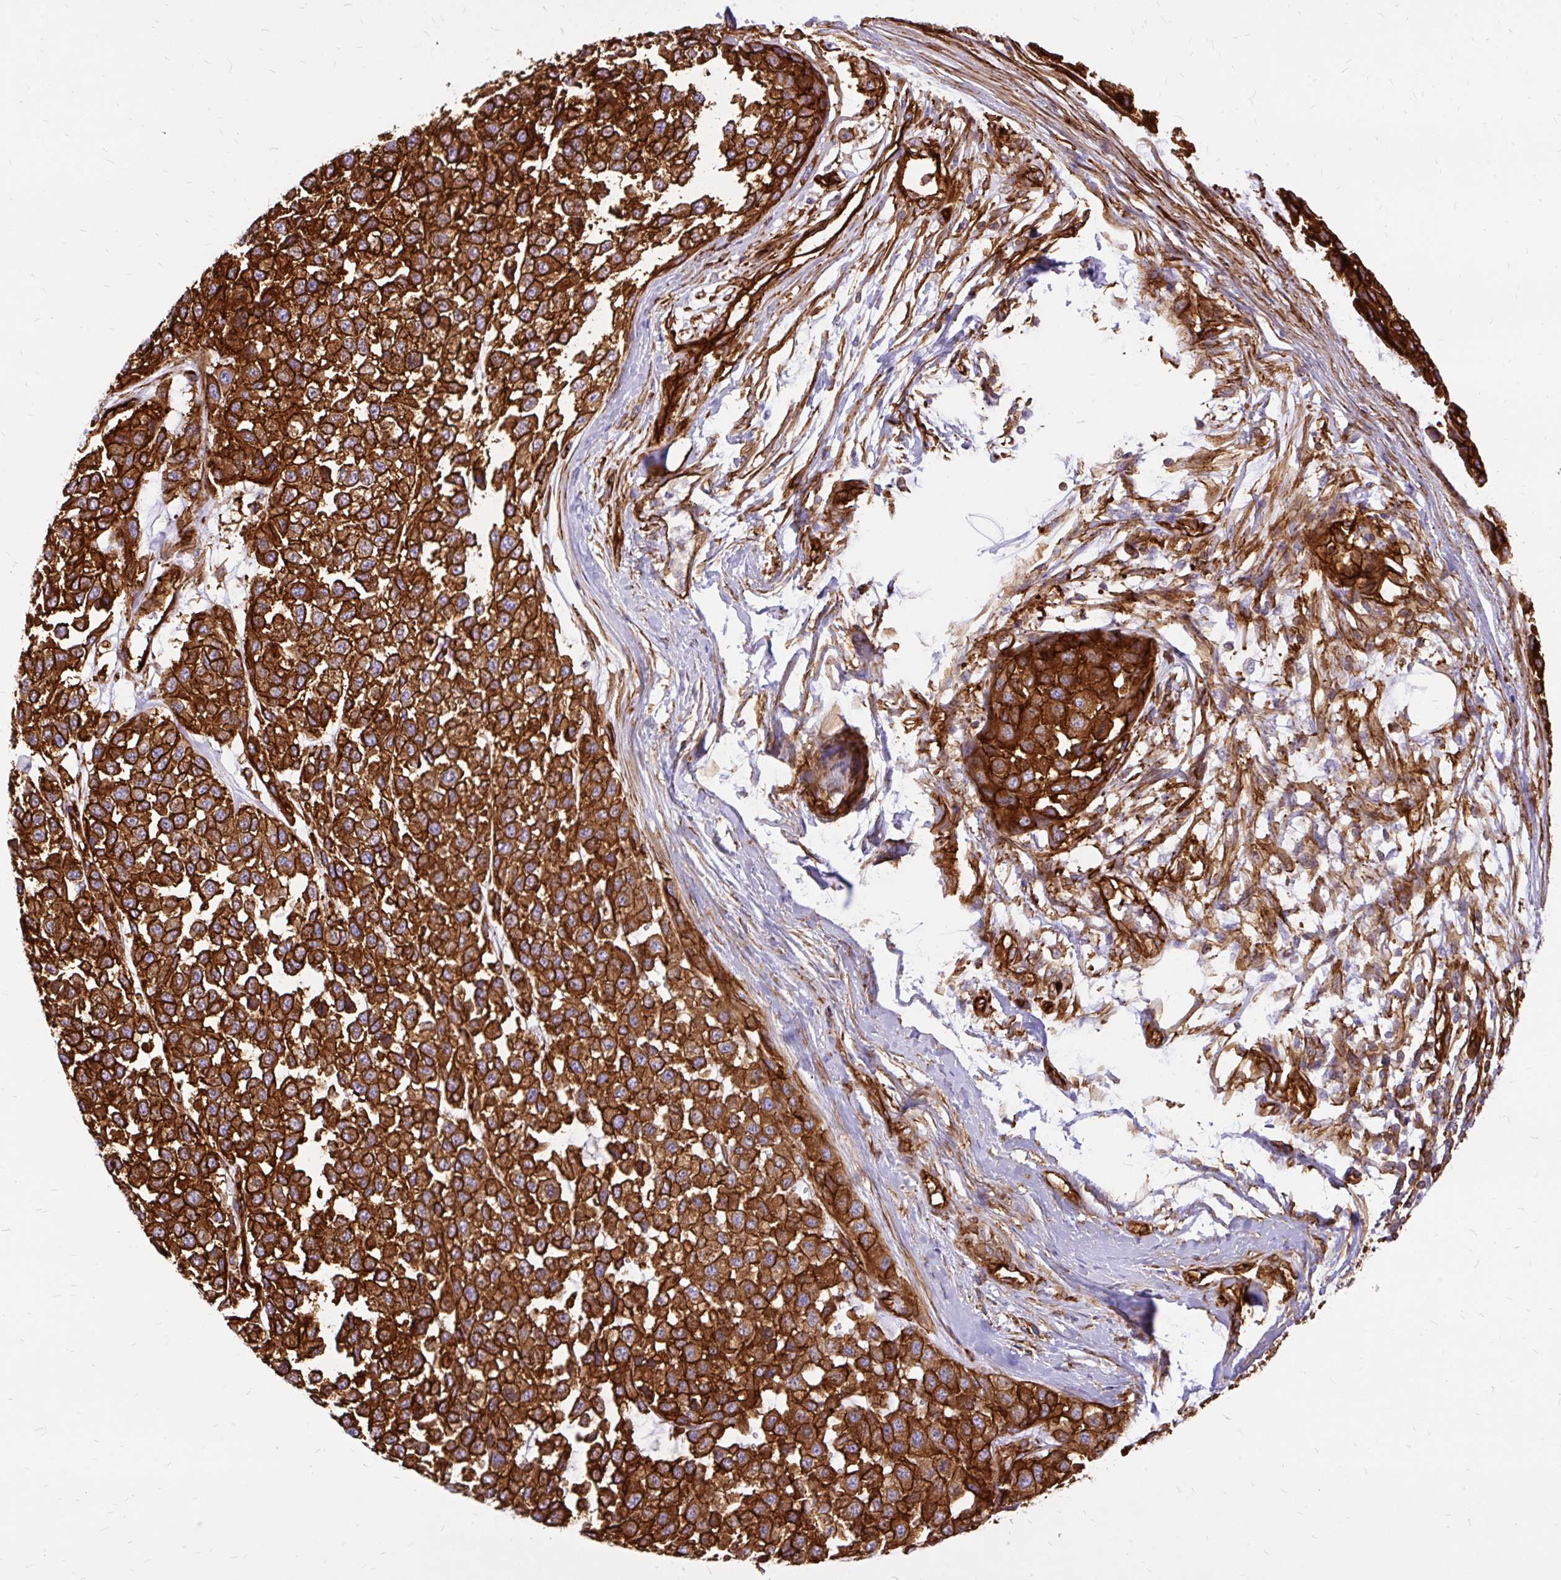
{"staining": {"intensity": "strong", "quantity": ">75%", "location": "cytoplasmic/membranous"}, "tissue": "melanoma", "cell_type": "Tumor cells", "image_type": "cancer", "snomed": [{"axis": "morphology", "description": "Malignant melanoma, NOS"}, {"axis": "topography", "description": "Skin"}], "caption": "Tumor cells demonstrate high levels of strong cytoplasmic/membranous staining in approximately >75% of cells in melanoma.", "gene": "MAP1LC3B", "patient": {"sex": "male", "age": 62}}